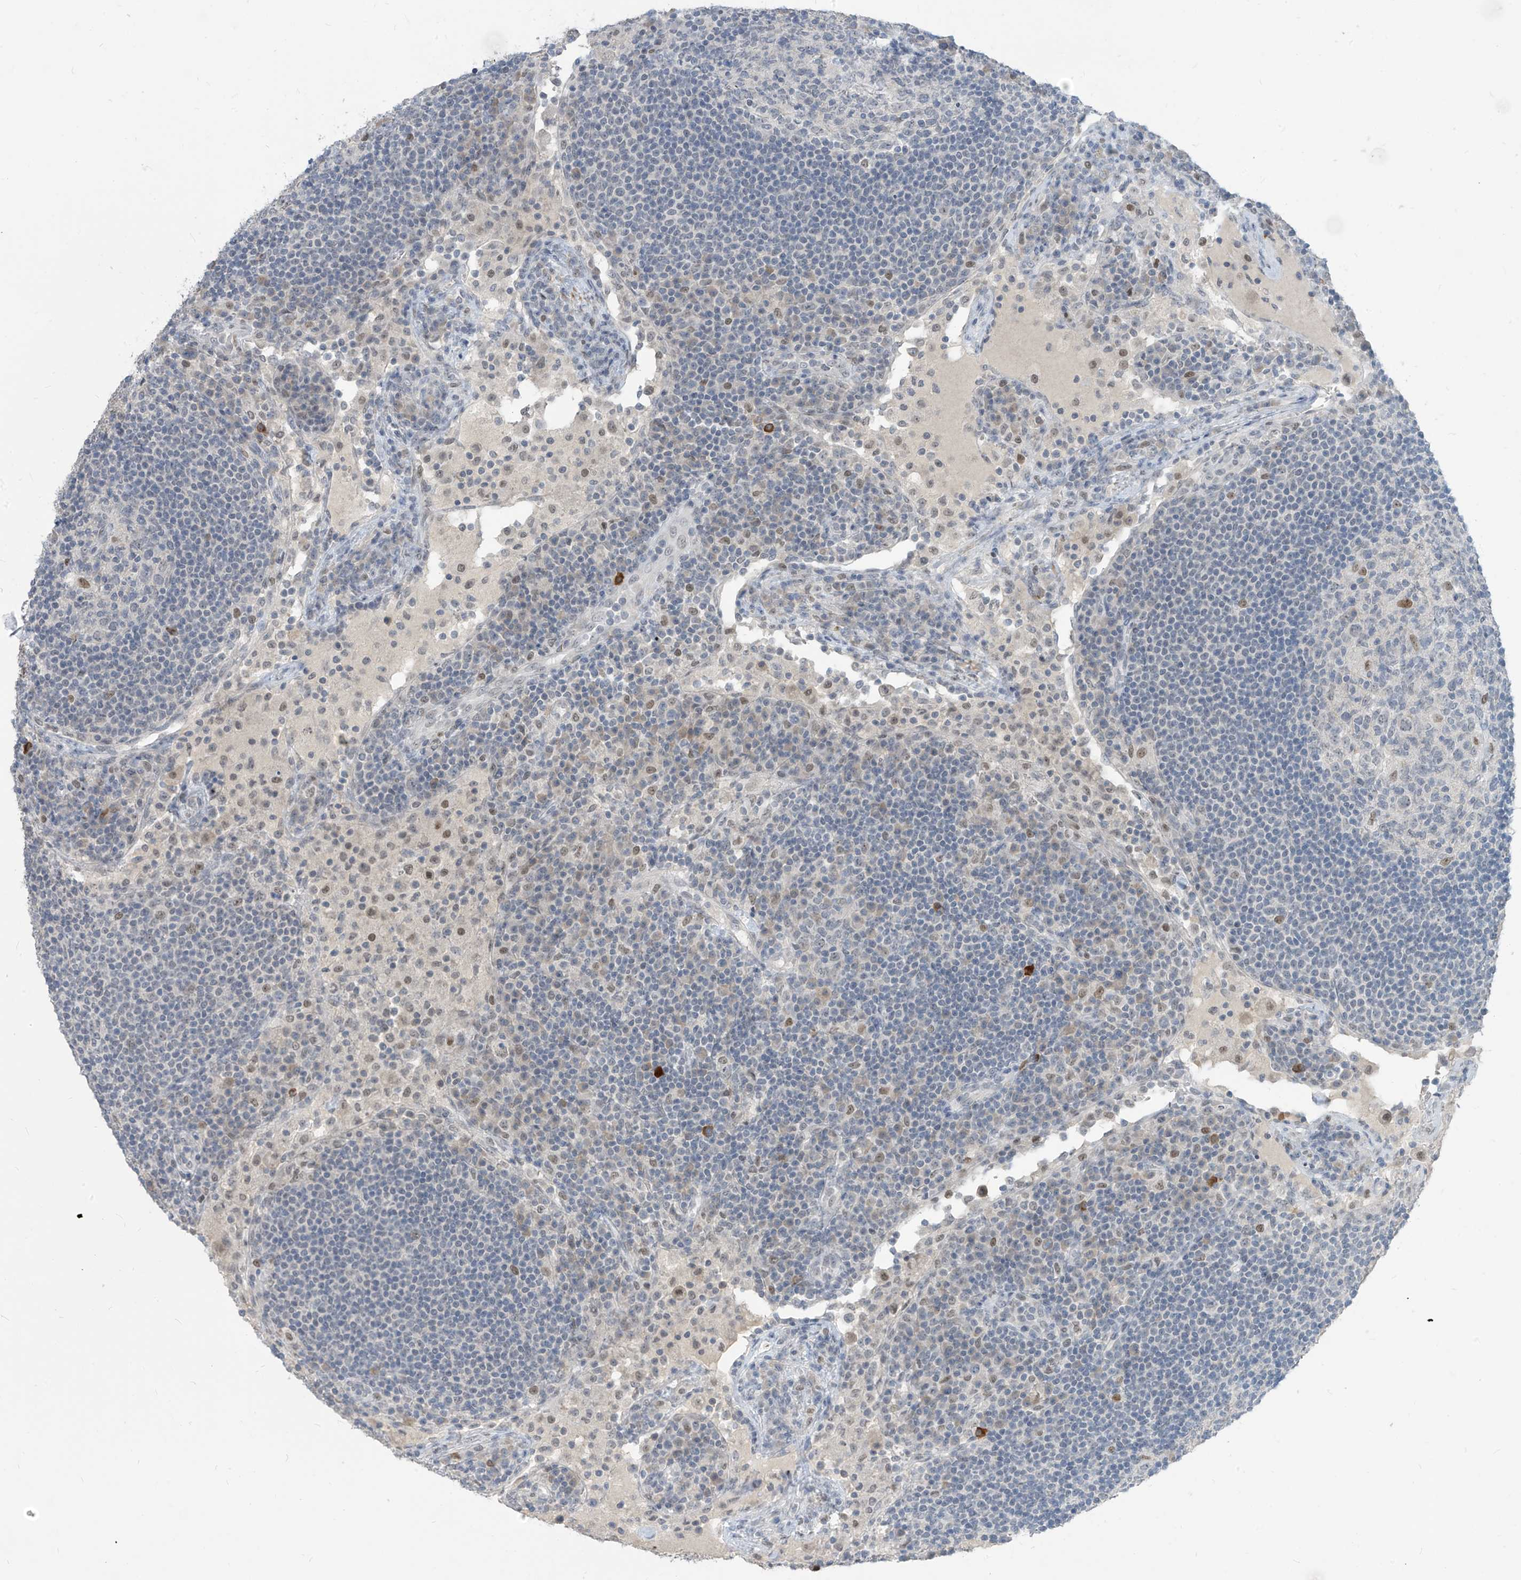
{"staining": {"intensity": "negative", "quantity": "none", "location": "none"}, "tissue": "lymph node", "cell_type": "Germinal center cells", "image_type": "normal", "snomed": [{"axis": "morphology", "description": "Normal tissue, NOS"}, {"axis": "topography", "description": "Lymph node"}], "caption": "There is no significant staining in germinal center cells of lymph node. (DAB immunohistochemistry (IHC) with hematoxylin counter stain).", "gene": "METAP1D", "patient": {"sex": "female", "age": 53}}